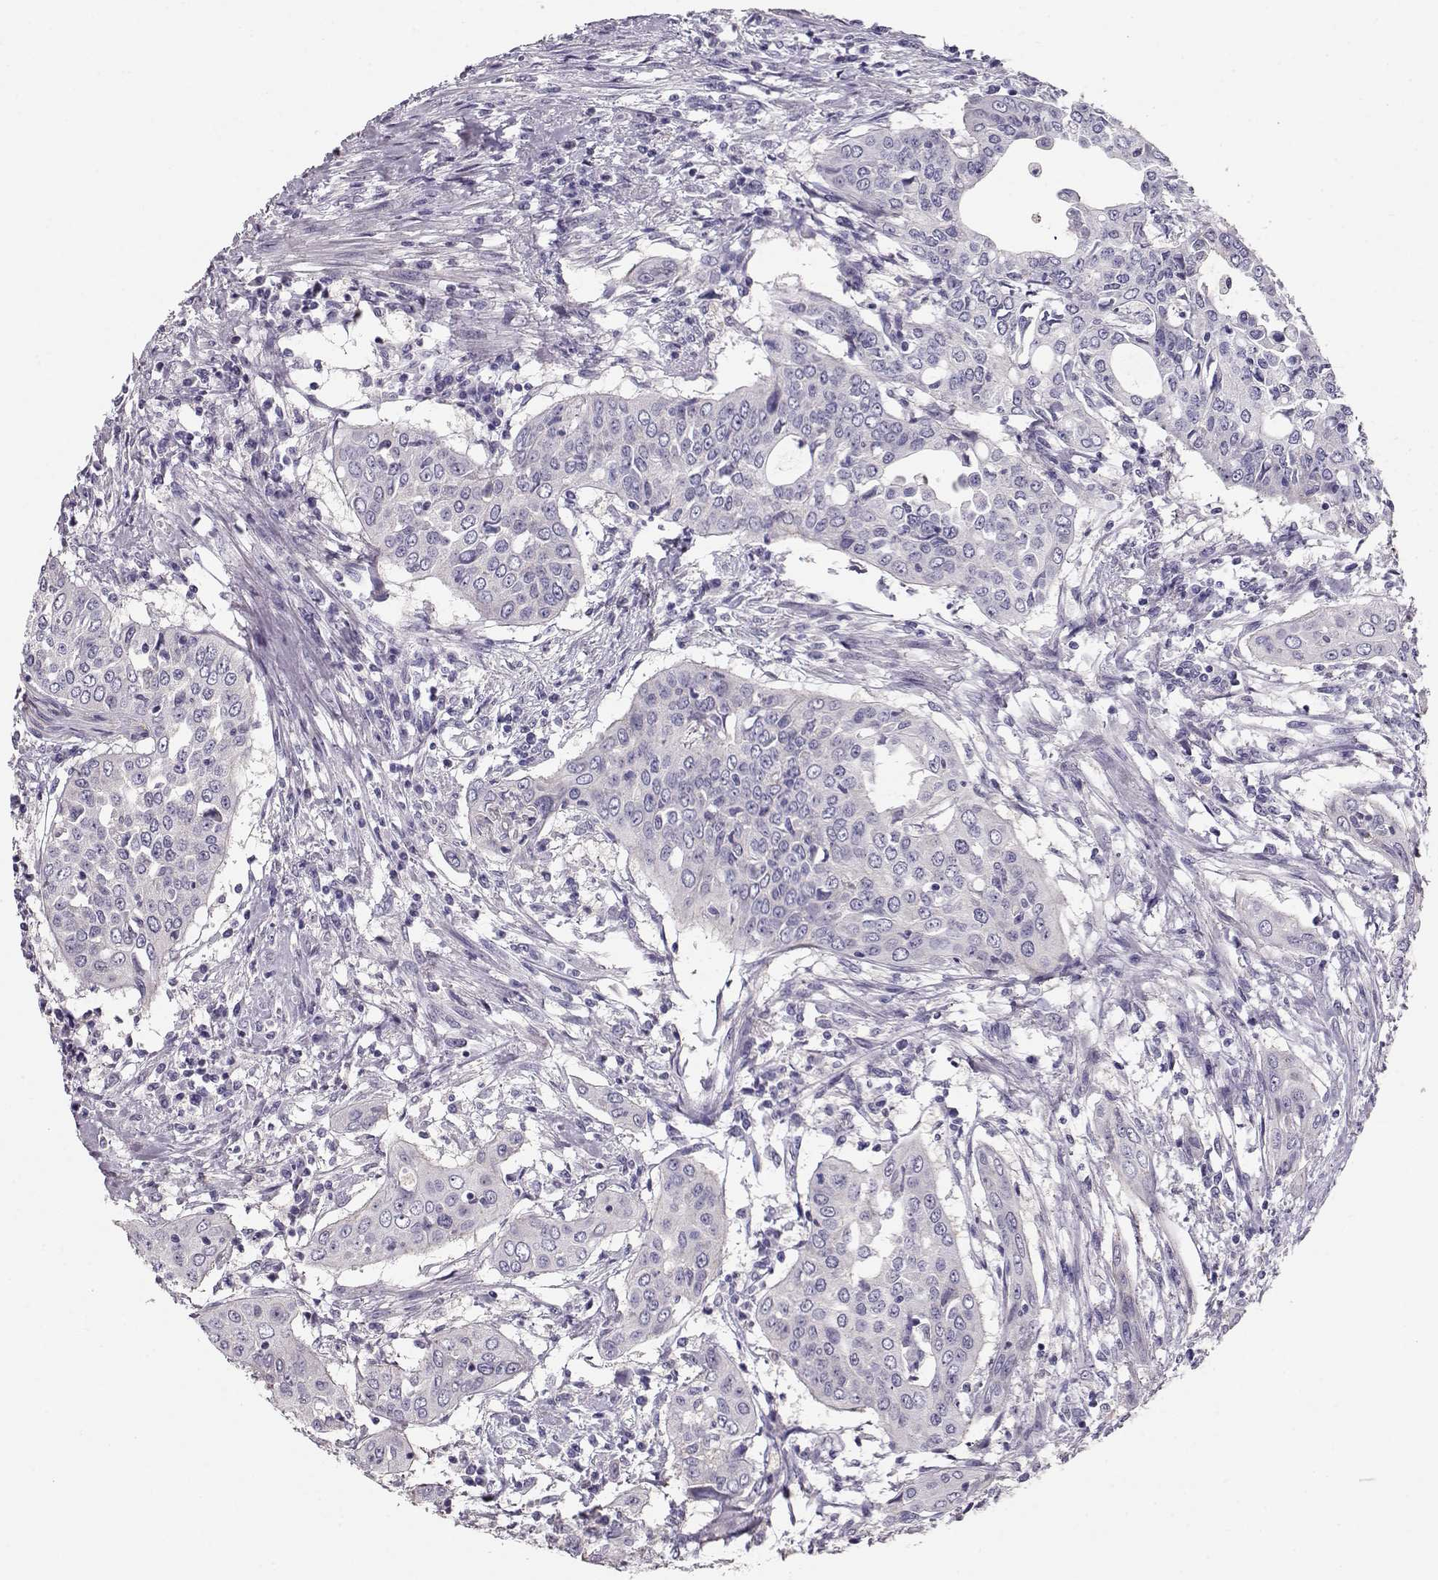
{"staining": {"intensity": "negative", "quantity": "none", "location": "none"}, "tissue": "urothelial cancer", "cell_type": "Tumor cells", "image_type": "cancer", "snomed": [{"axis": "morphology", "description": "Urothelial carcinoma, High grade"}, {"axis": "topography", "description": "Urinary bladder"}], "caption": "IHC photomicrograph of human high-grade urothelial carcinoma stained for a protein (brown), which reveals no expression in tumor cells.", "gene": "NDRG4", "patient": {"sex": "male", "age": 82}}